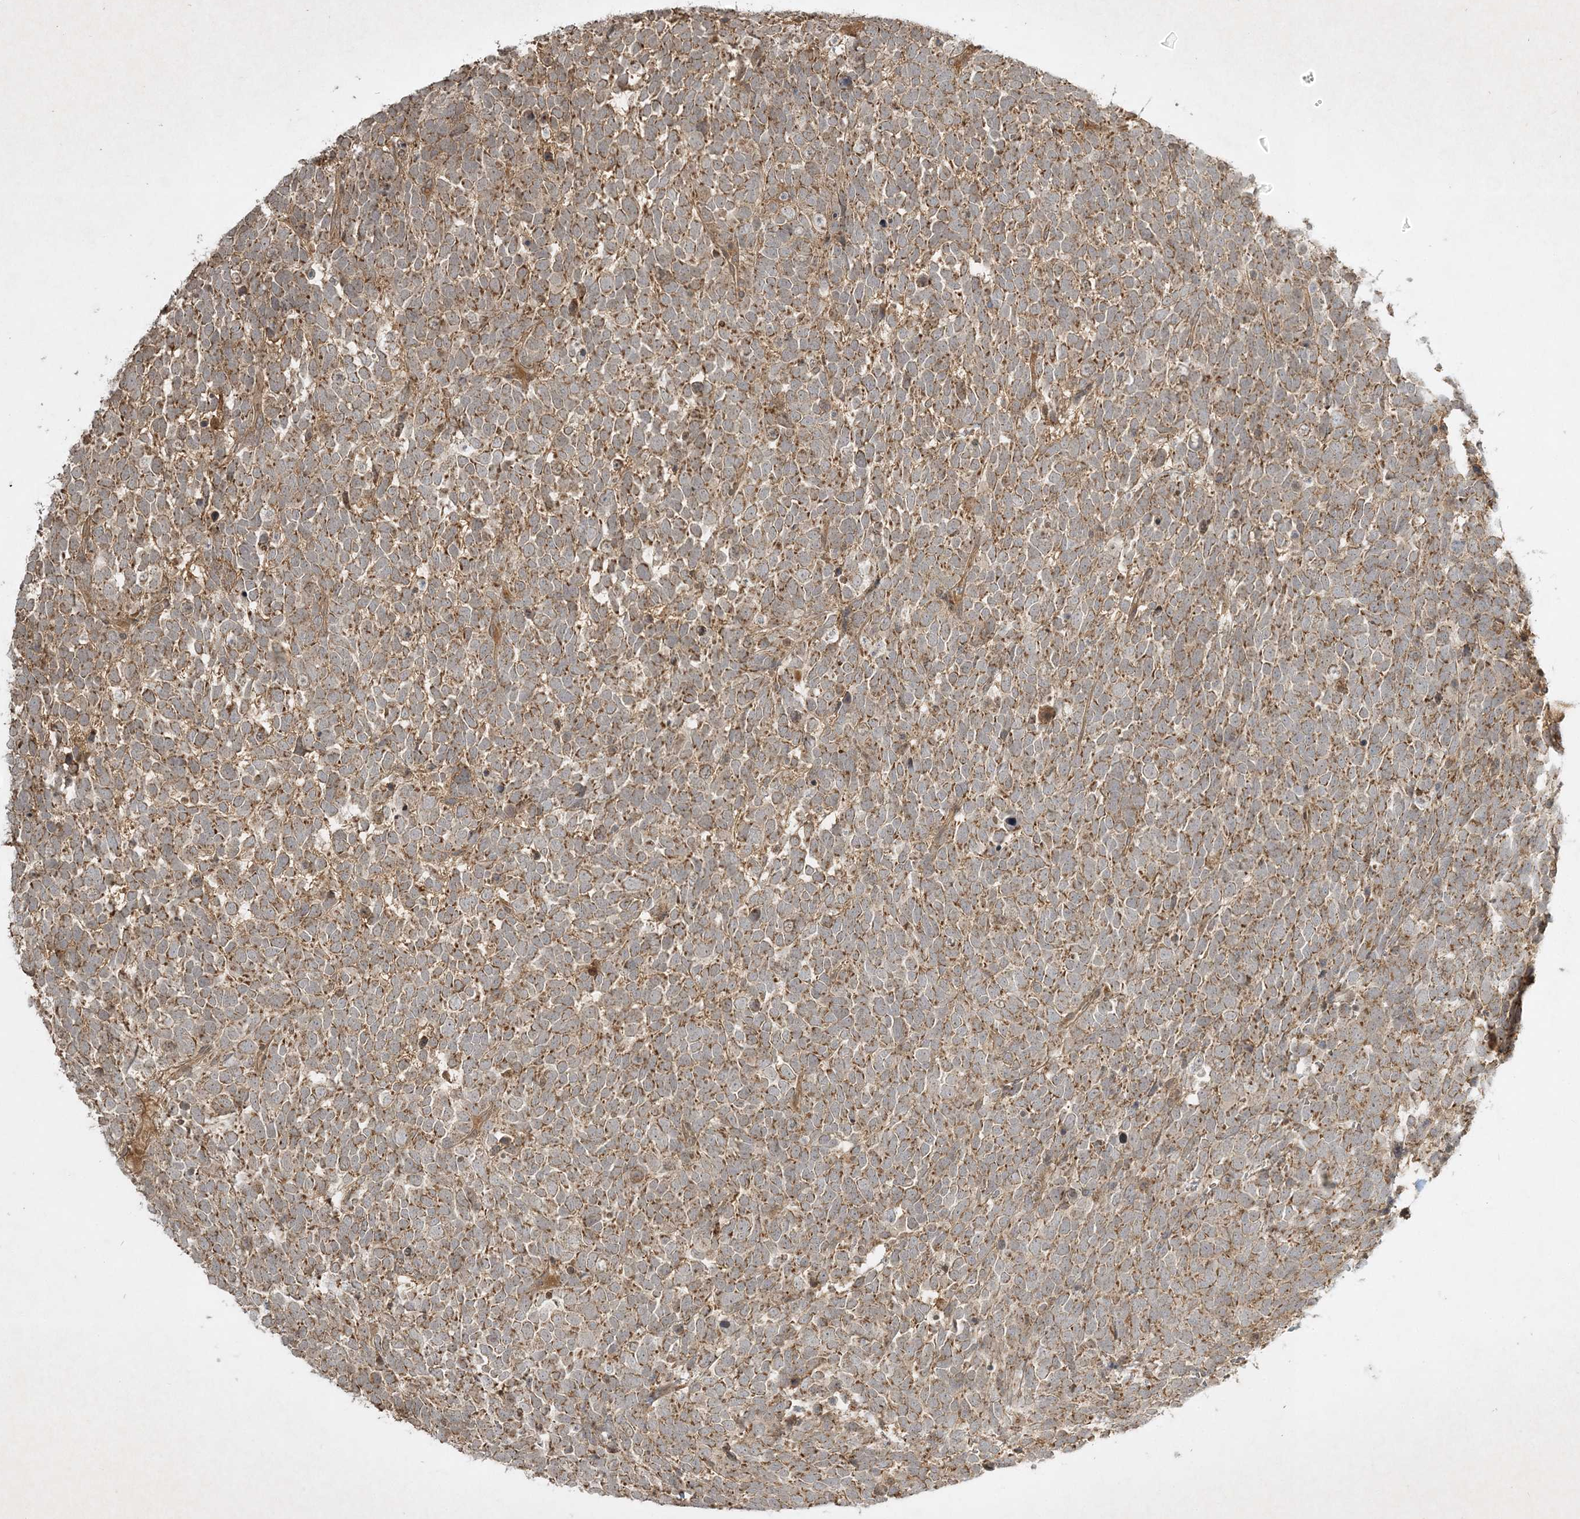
{"staining": {"intensity": "moderate", "quantity": ">75%", "location": "cytoplasmic/membranous"}, "tissue": "urothelial cancer", "cell_type": "Tumor cells", "image_type": "cancer", "snomed": [{"axis": "morphology", "description": "Urothelial carcinoma, High grade"}, {"axis": "topography", "description": "Urinary bladder"}], "caption": "A medium amount of moderate cytoplasmic/membranous positivity is identified in about >75% of tumor cells in urothelial cancer tissue. (DAB (3,3'-diaminobenzidine) IHC, brown staining for protein, blue staining for nuclei).", "gene": "PLTP", "patient": {"sex": "female", "age": 82}}